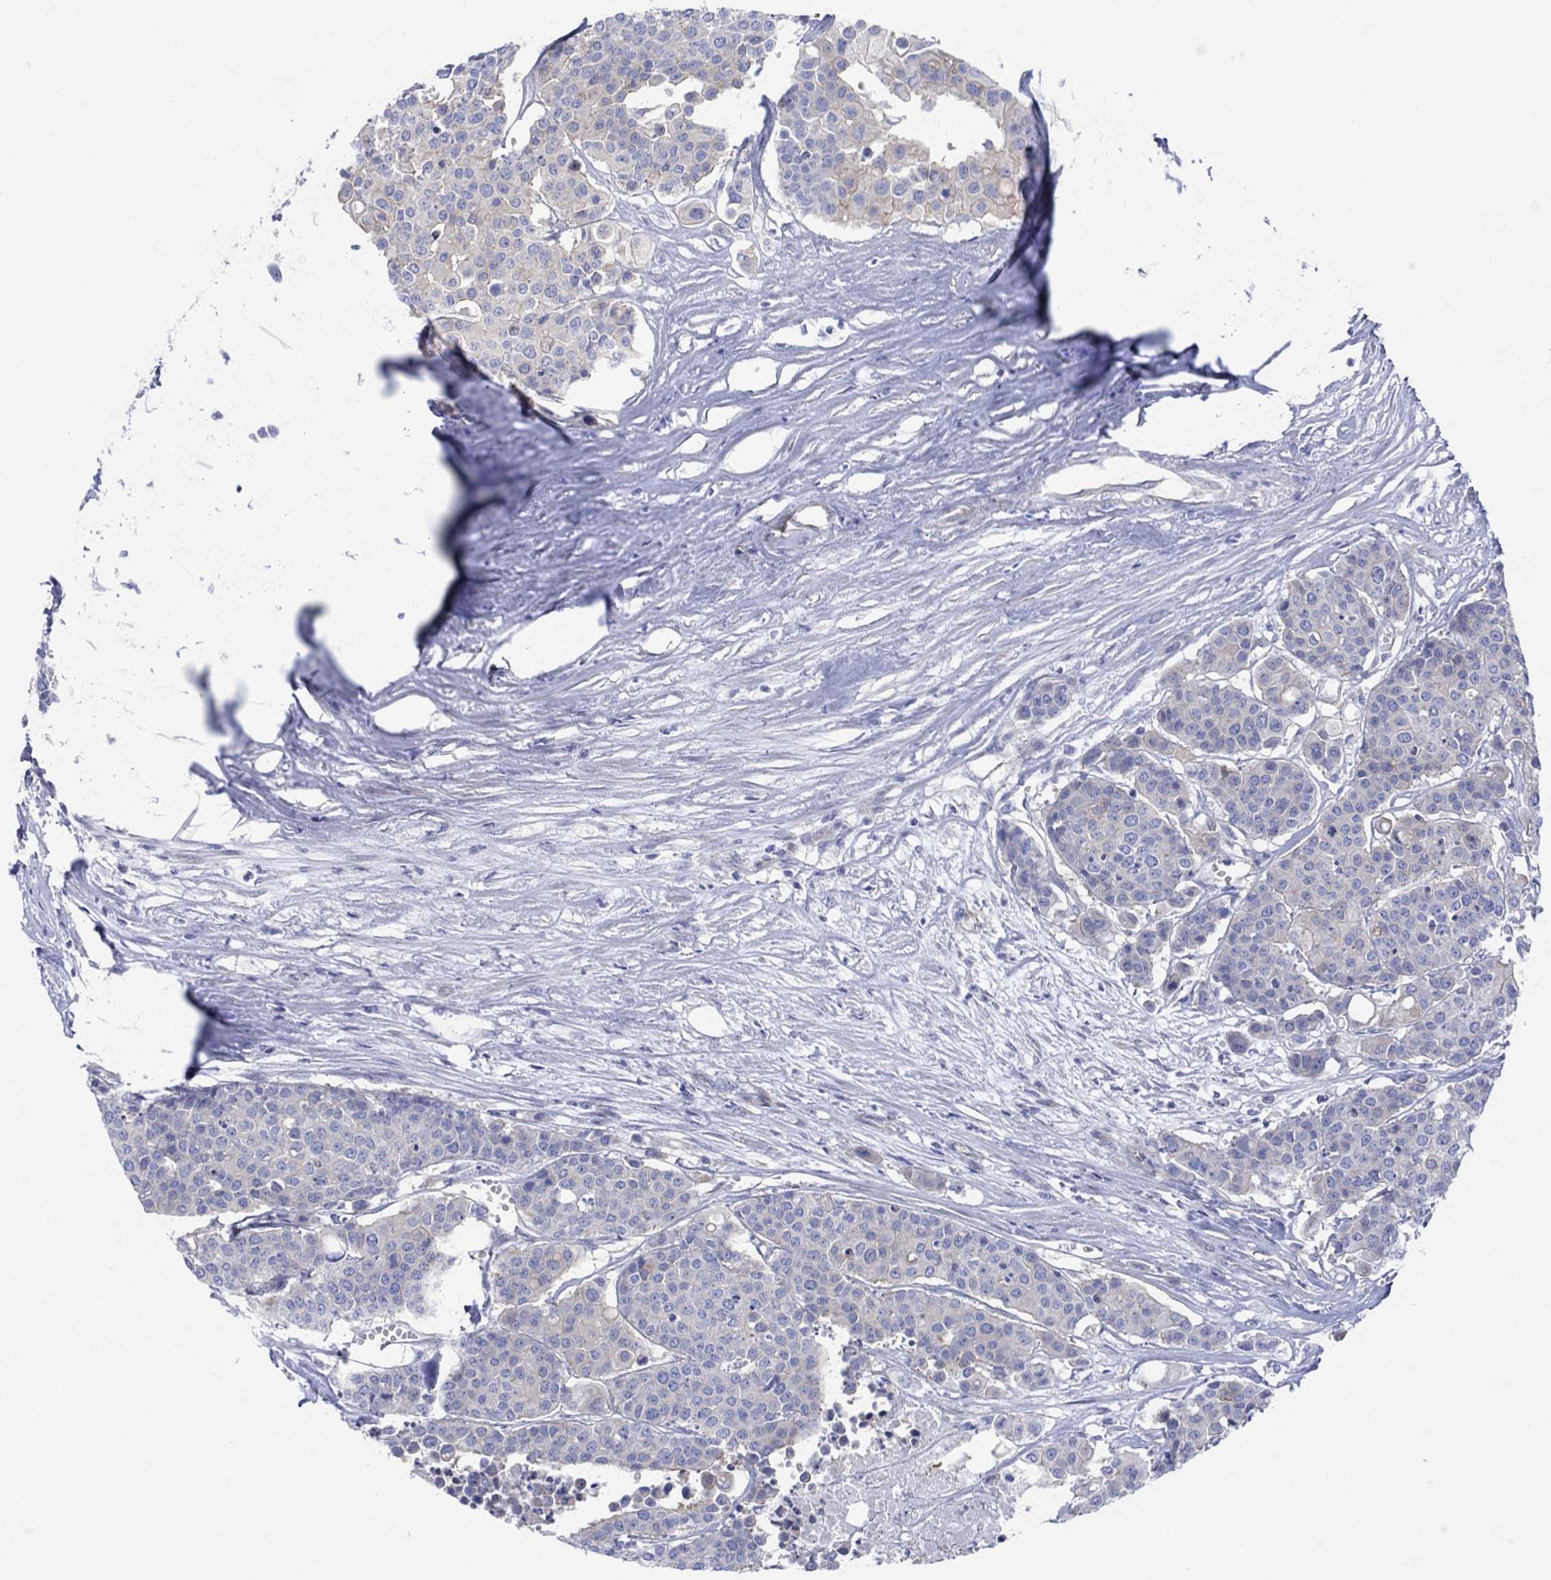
{"staining": {"intensity": "weak", "quantity": "<25%", "location": "cytoplasmic/membranous"}, "tissue": "carcinoid", "cell_type": "Tumor cells", "image_type": "cancer", "snomed": [{"axis": "morphology", "description": "Carcinoid, malignant, NOS"}, {"axis": "topography", "description": "Colon"}], "caption": "This is an immunohistochemistry (IHC) photomicrograph of human carcinoid. There is no expression in tumor cells.", "gene": "TLDC2", "patient": {"sex": "male", "age": 81}}